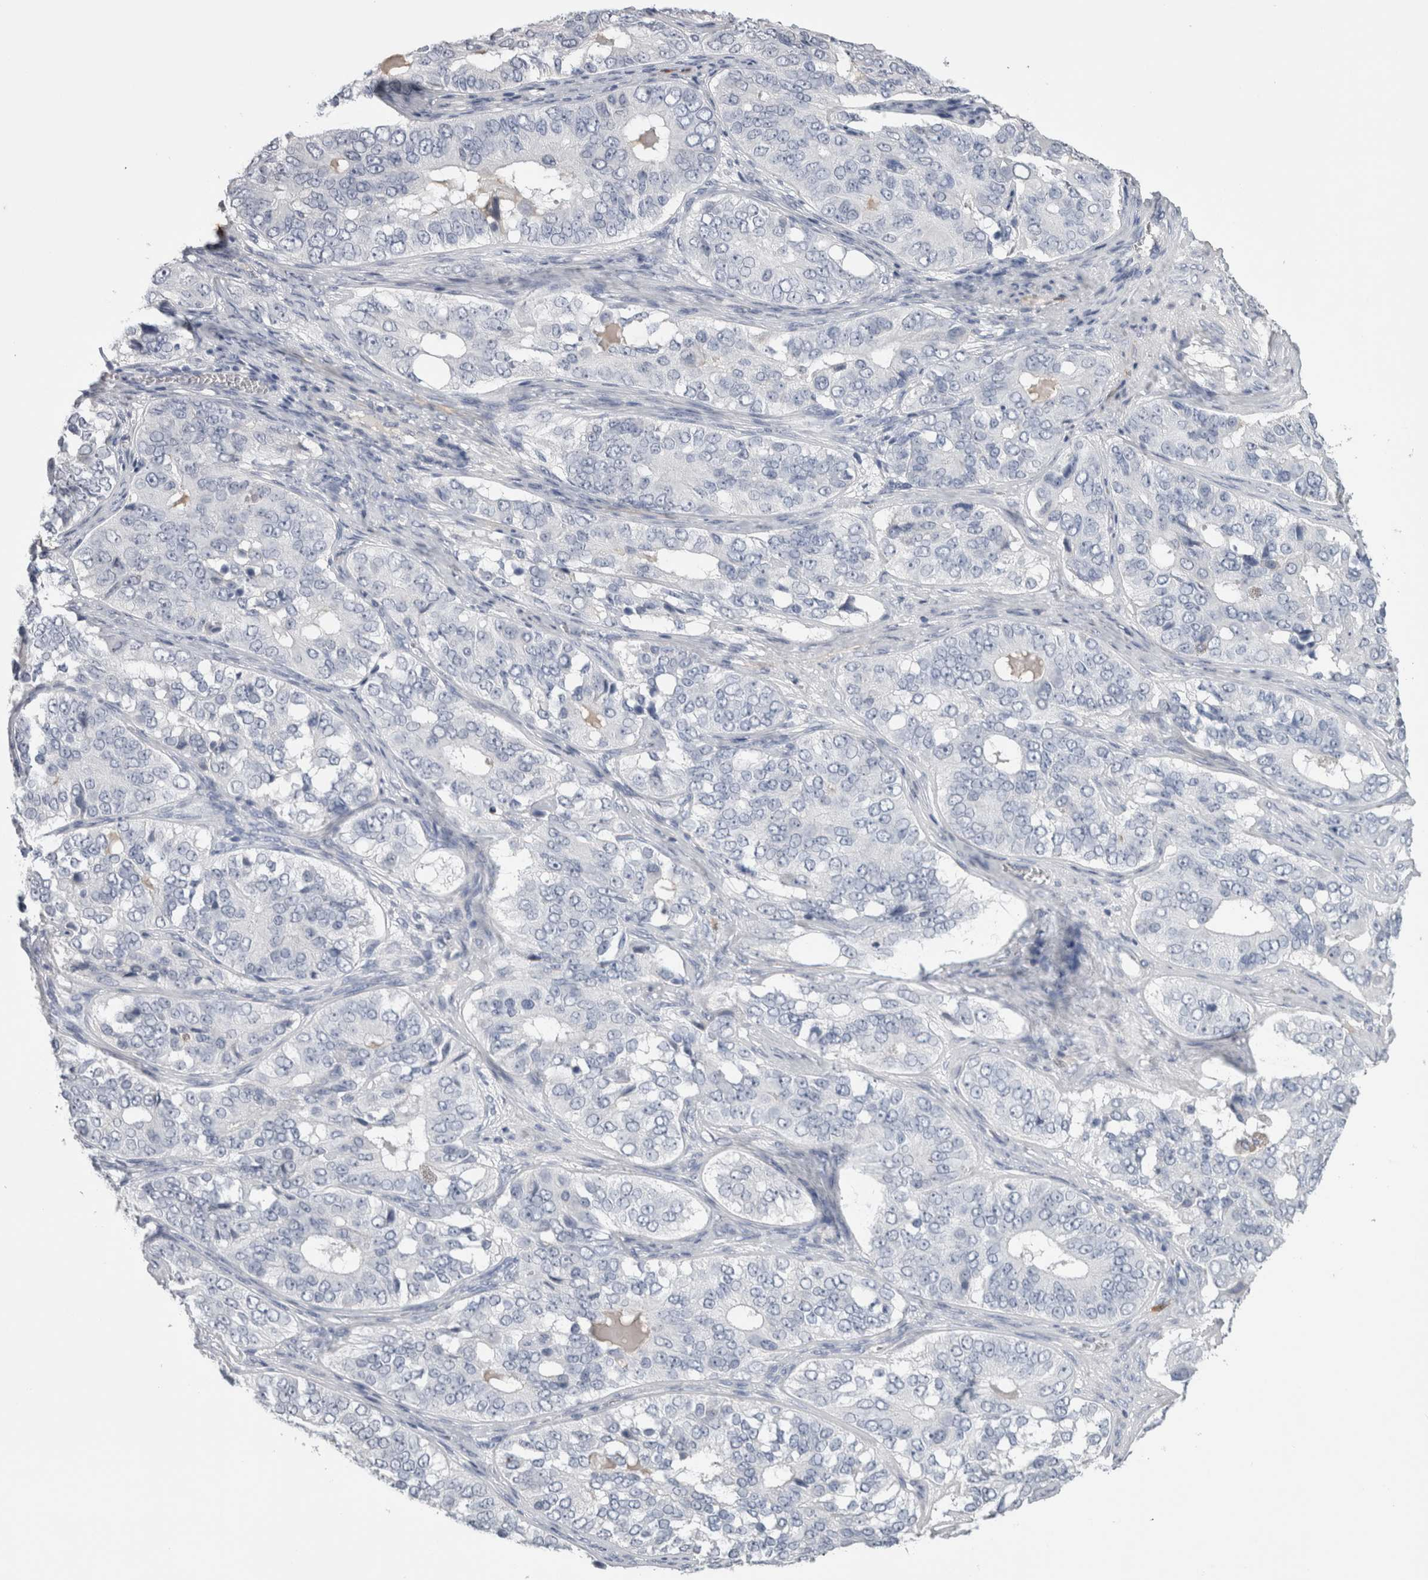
{"staining": {"intensity": "negative", "quantity": "none", "location": "none"}, "tissue": "ovarian cancer", "cell_type": "Tumor cells", "image_type": "cancer", "snomed": [{"axis": "morphology", "description": "Carcinoma, endometroid"}, {"axis": "topography", "description": "Ovary"}], "caption": "A photomicrograph of human ovarian cancer (endometroid carcinoma) is negative for staining in tumor cells. (DAB (3,3'-diaminobenzidine) immunohistochemistry with hematoxylin counter stain).", "gene": "FABP4", "patient": {"sex": "female", "age": 51}}